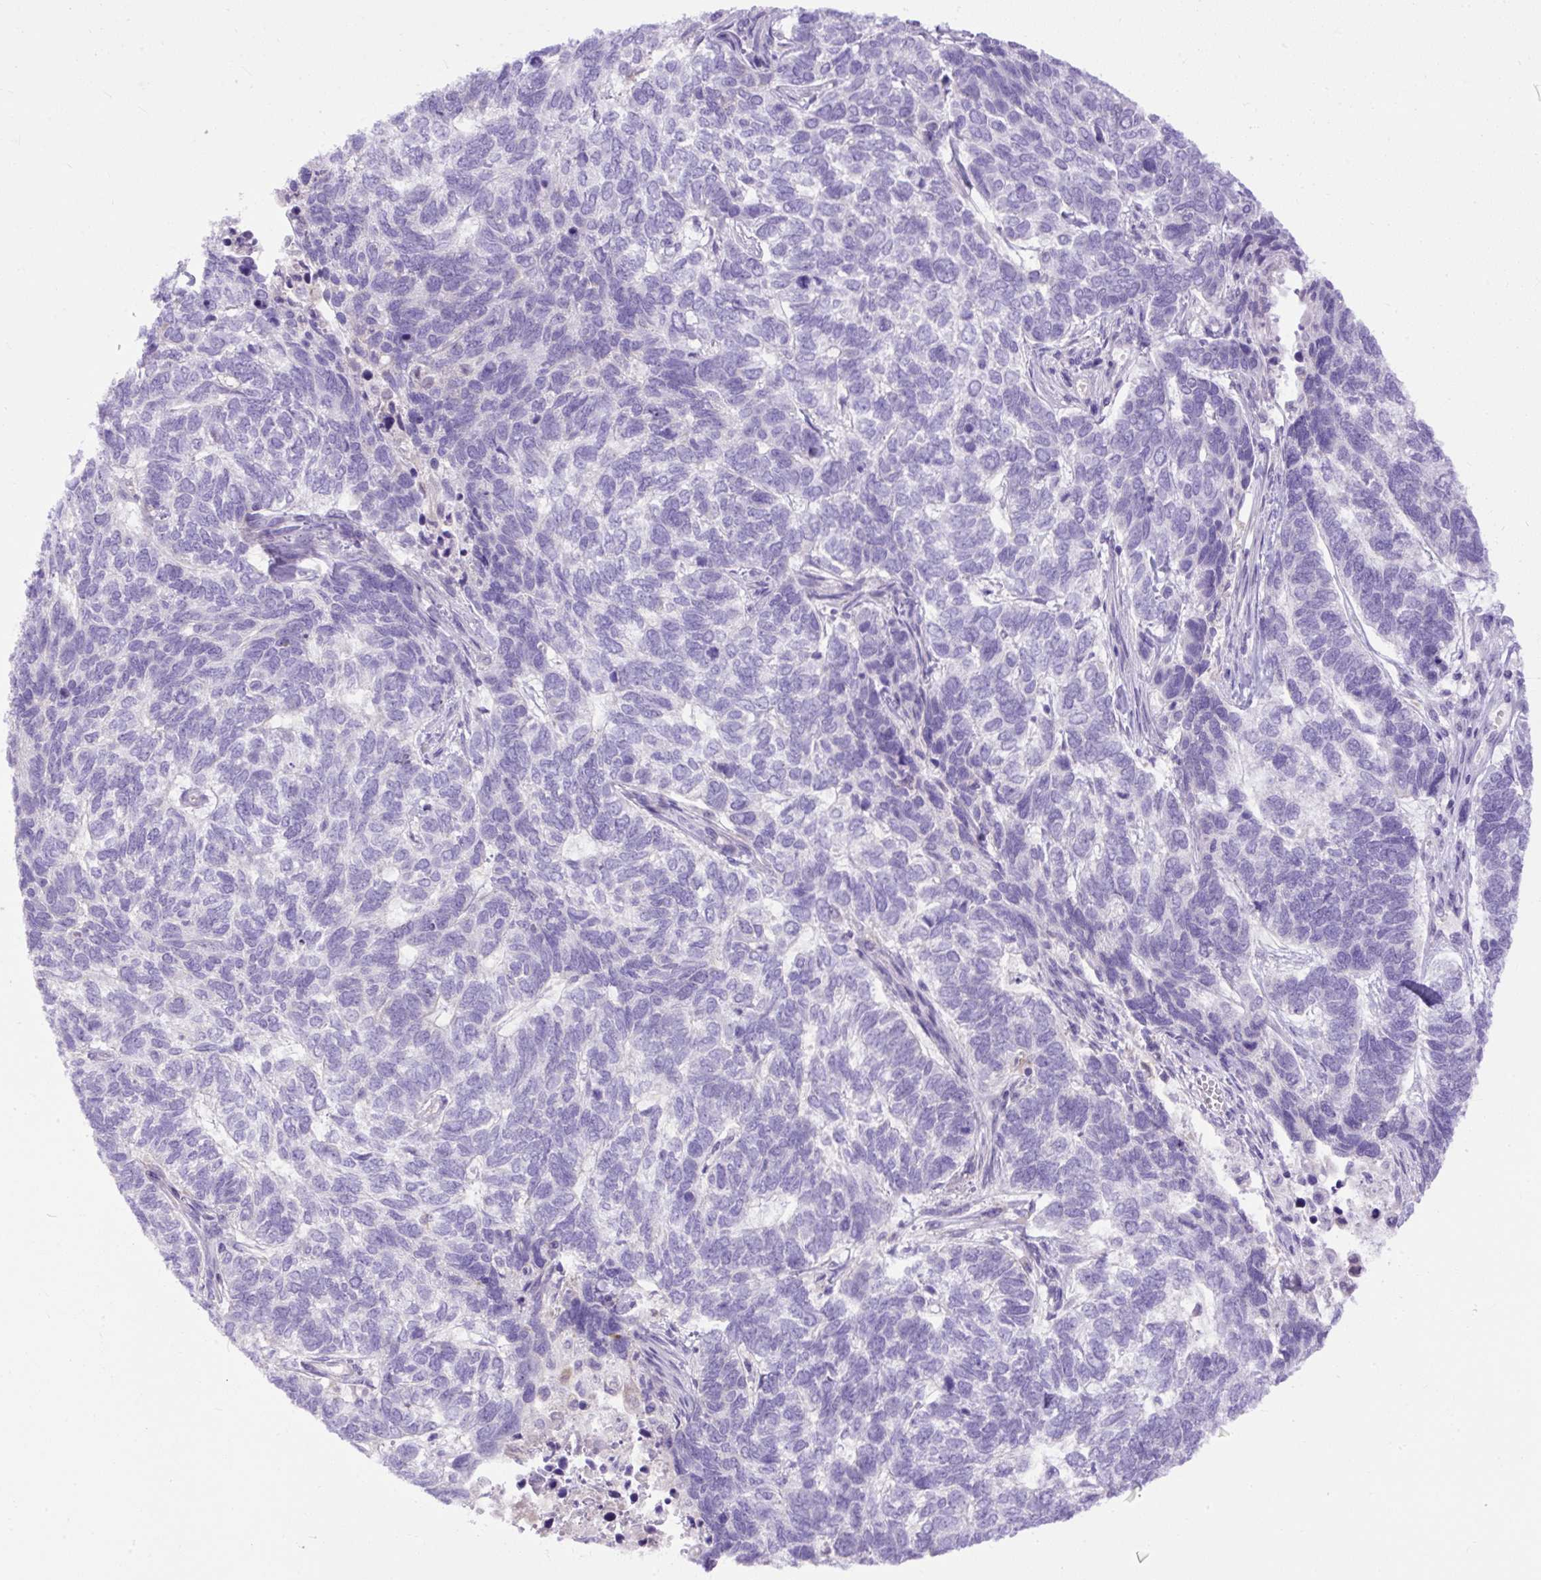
{"staining": {"intensity": "negative", "quantity": "none", "location": "none"}, "tissue": "skin cancer", "cell_type": "Tumor cells", "image_type": "cancer", "snomed": [{"axis": "morphology", "description": "Basal cell carcinoma"}, {"axis": "topography", "description": "Skin"}], "caption": "A histopathology image of human skin cancer (basal cell carcinoma) is negative for staining in tumor cells. (DAB IHC visualized using brightfield microscopy, high magnification).", "gene": "SPTBN5", "patient": {"sex": "female", "age": 65}}